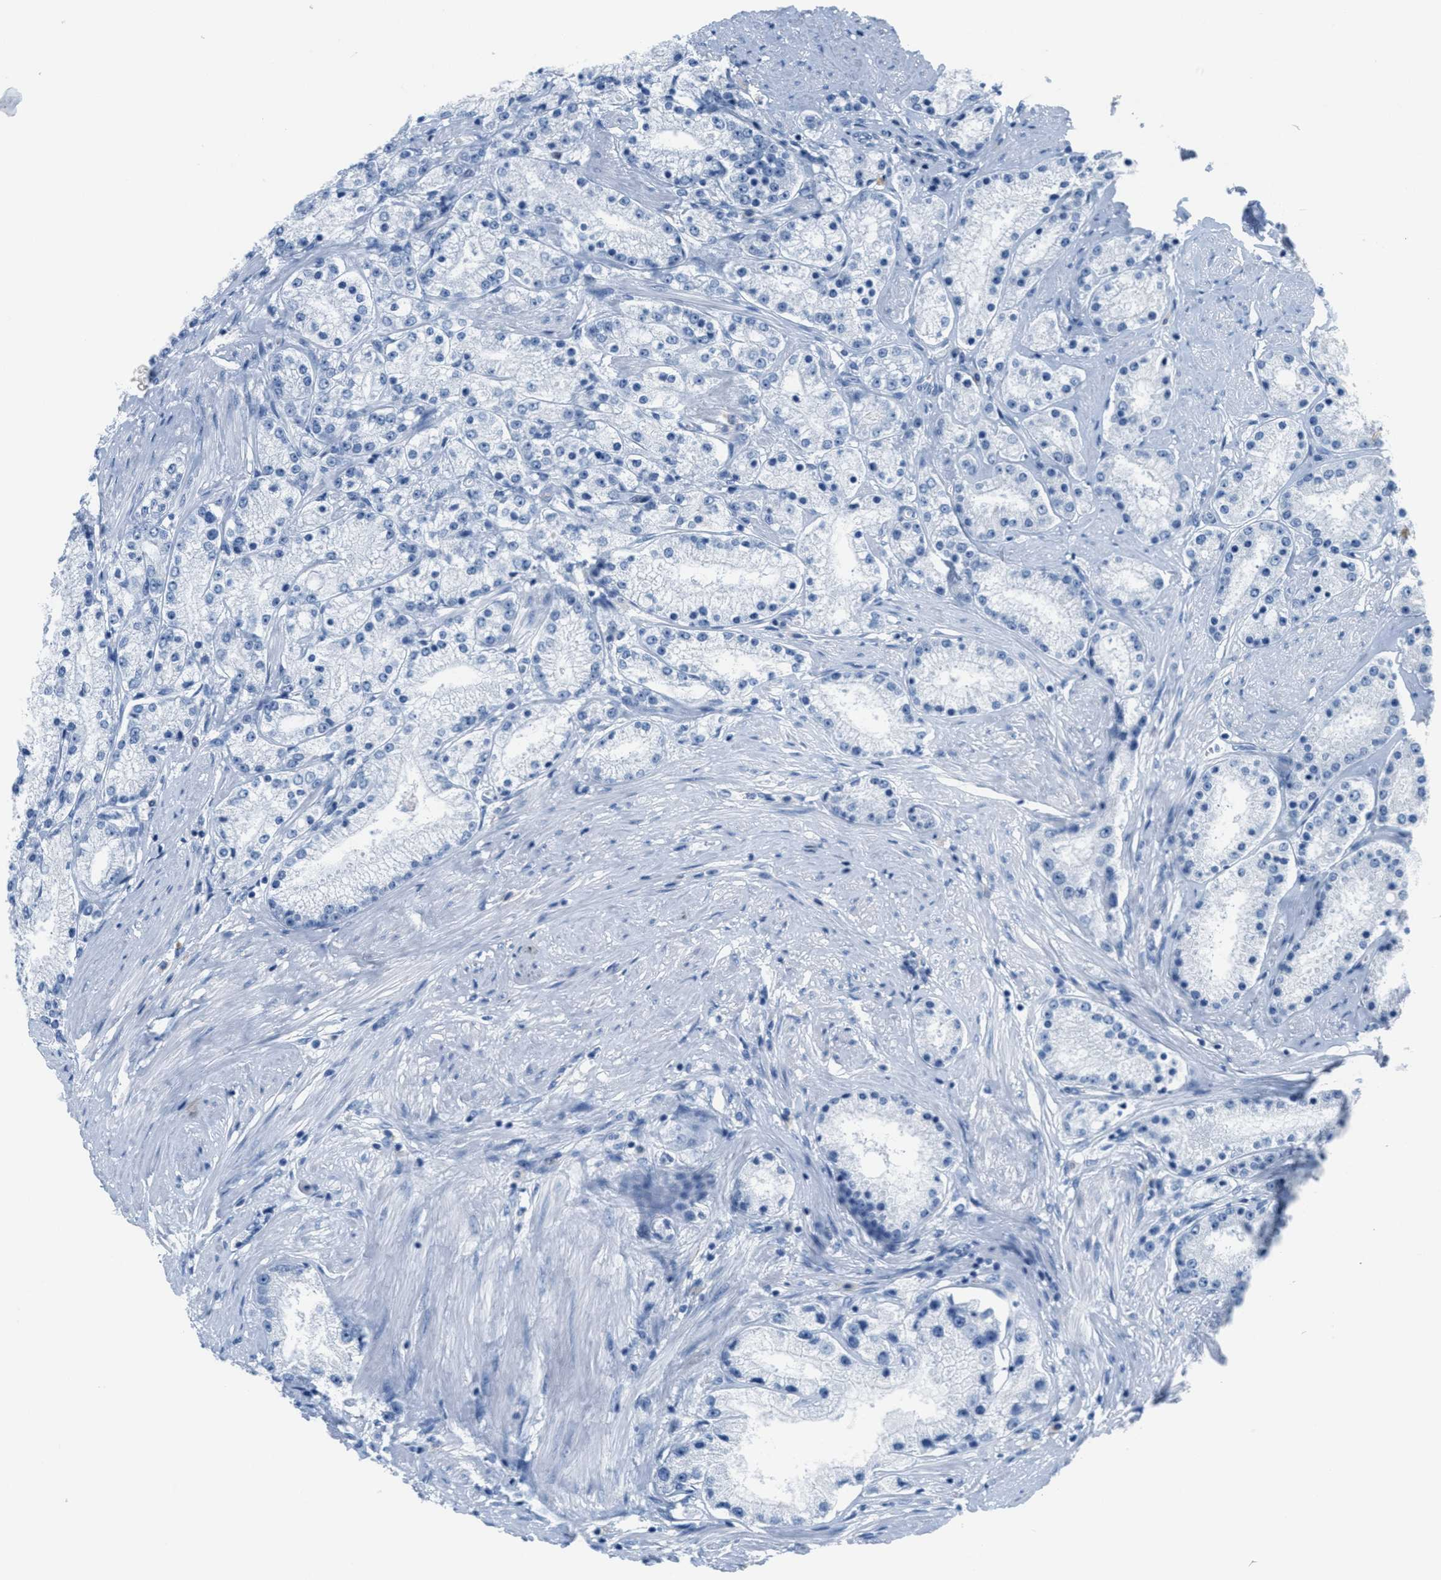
{"staining": {"intensity": "negative", "quantity": "none", "location": "none"}, "tissue": "prostate cancer", "cell_type": "Tumor cells", "image_type": "cancer", "snomed": [{"axis": "morphology", "description": "Adenocarcinoma, Low grade"}, {"axis": "topography", "description": "Prostate"}], "caption": "Immunohistochemical staining of prostate low-grade adenocarcinoma demonstrates no significant expression in tumor cells.", "gene": "GPM6A", "patient": {"sex": "male", "age": 63}}